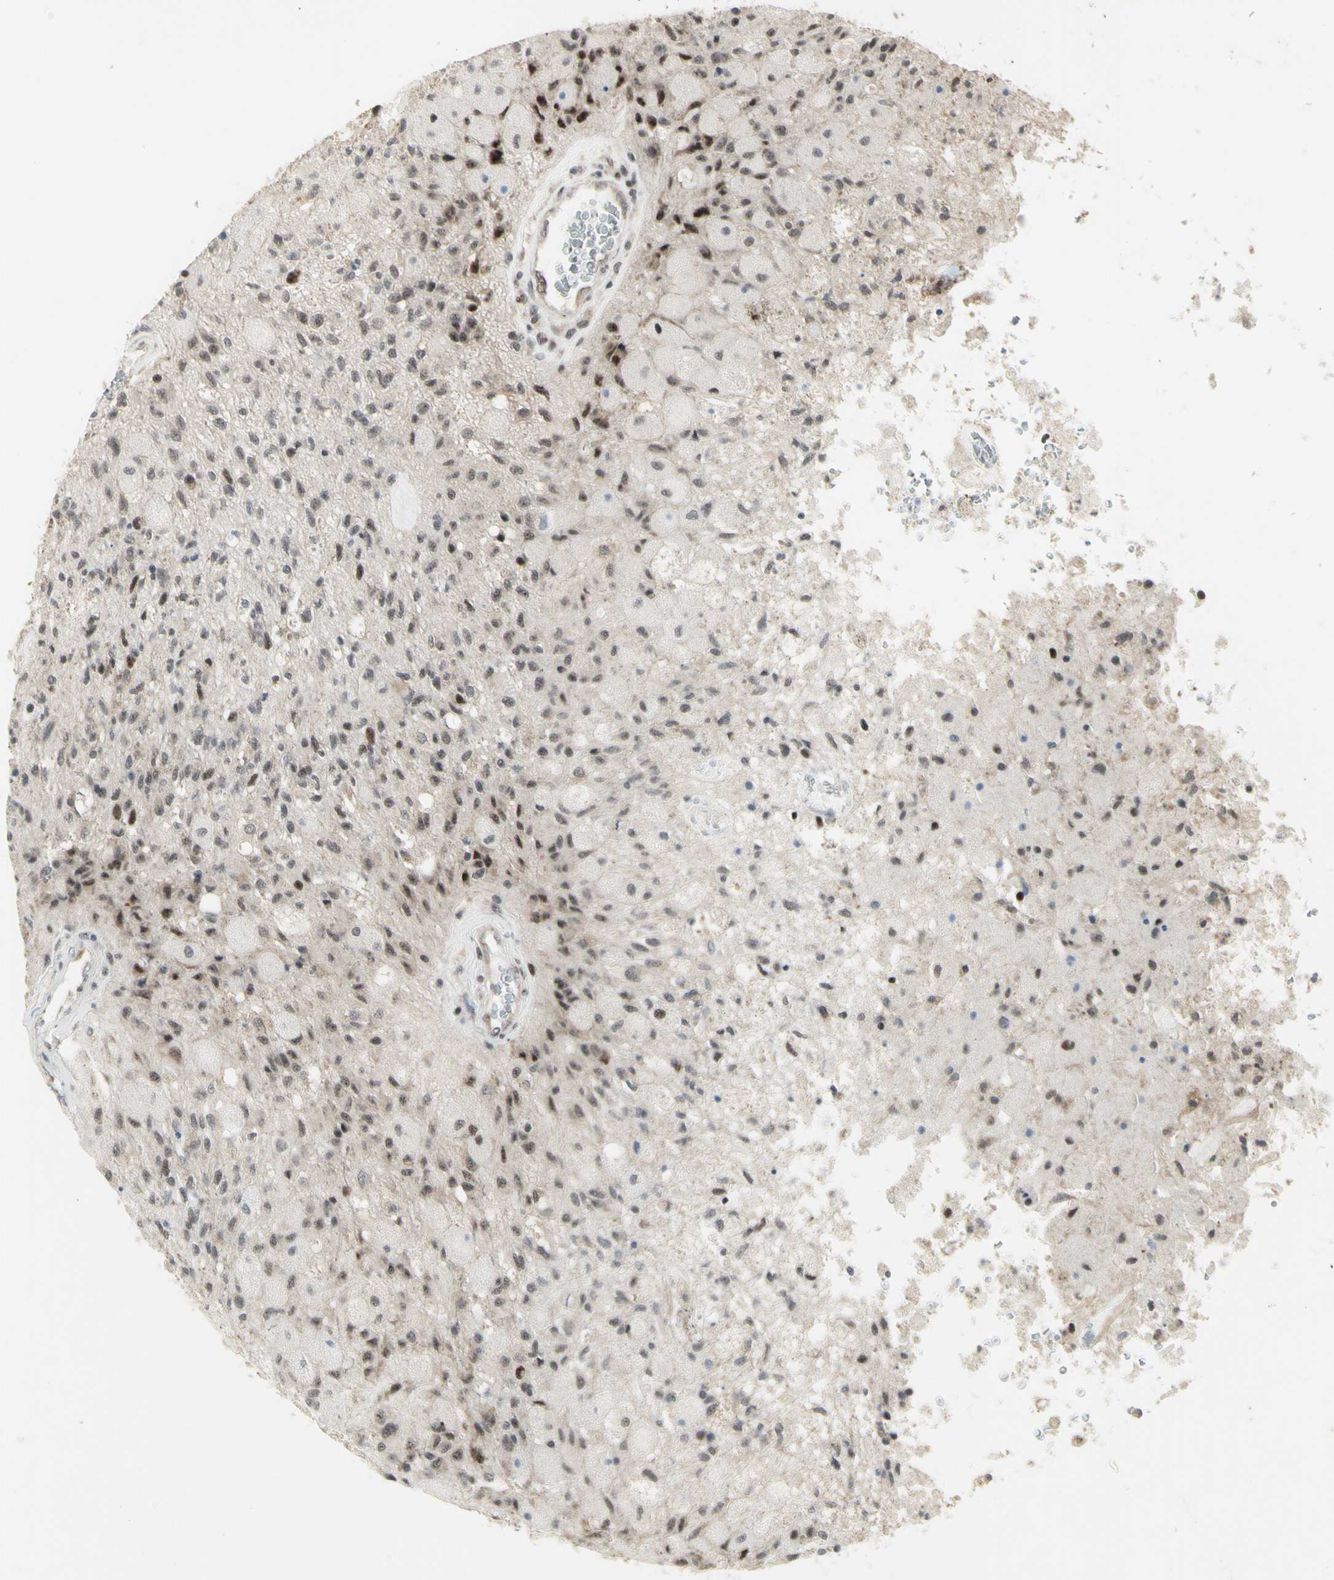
{"staining": {"intensity": "weak", "quantity": ">75%", "location": "nuclear"}, "tissue": "glioma", "cell_type": "Tumor cells", "image_type": "cancer", "snomed": [{"axis": "morphology", "description": "Normal tissue, NOS"}, {"axis": "morphology", "description": "Glioma, malignant, High grade"}, {"axis": "topography", "description": "Cerebral cortex"}], "caption": "A micrograph showing weak nuclear staining in approximately >75% of tumor cells in malignant high-grade glioma, as visualized by brown immunohistochemical staining.", "gene": "DHRS7B", "patient": {"sex": "male", "age": 77}}